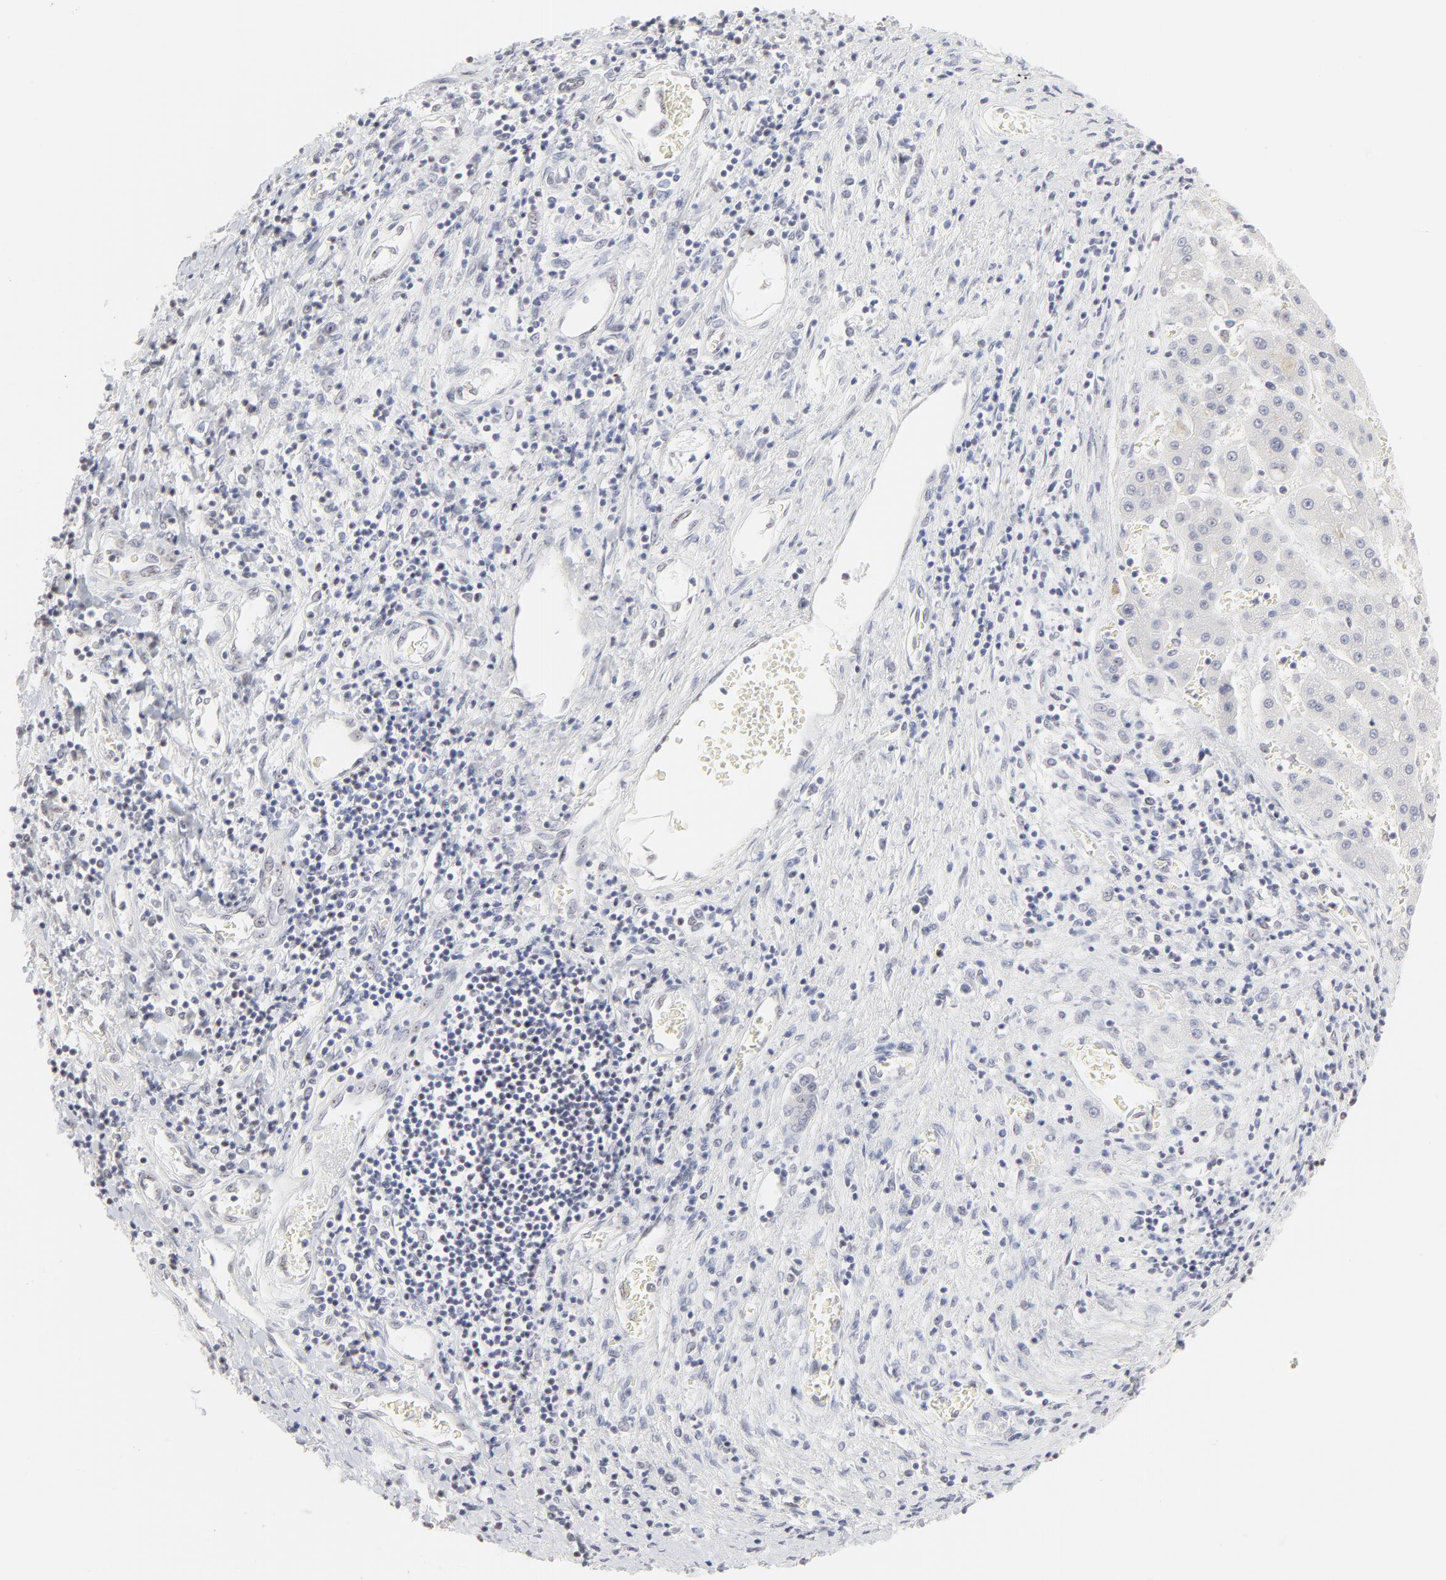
{"staining": {"intensity": "negative", "quantity": "none", "location": "none"}, "tissue": "liver cancer", "cell_type": "Tumor cells", "image_type": "cancer", "snomed": [{"axis": "morphology", "description": "Carcinoma, Hepatocellular, NOS"}, {"axis": "topography", "description": "Liver"}], "caption": "This photomicrograph is of liver cancer (hepatocellular carcinoma) stained with immunohistochemistry to label a protein in brown with the nuclei are counter-stained blue. There is no positivity in tumor cells. (DAB (3,3'-diaminobenzidine) IHC visualized using brightfield microscopy, high magnification).", "gene": "NFIL3", "patient": {"sex": "male", "age": 24}}